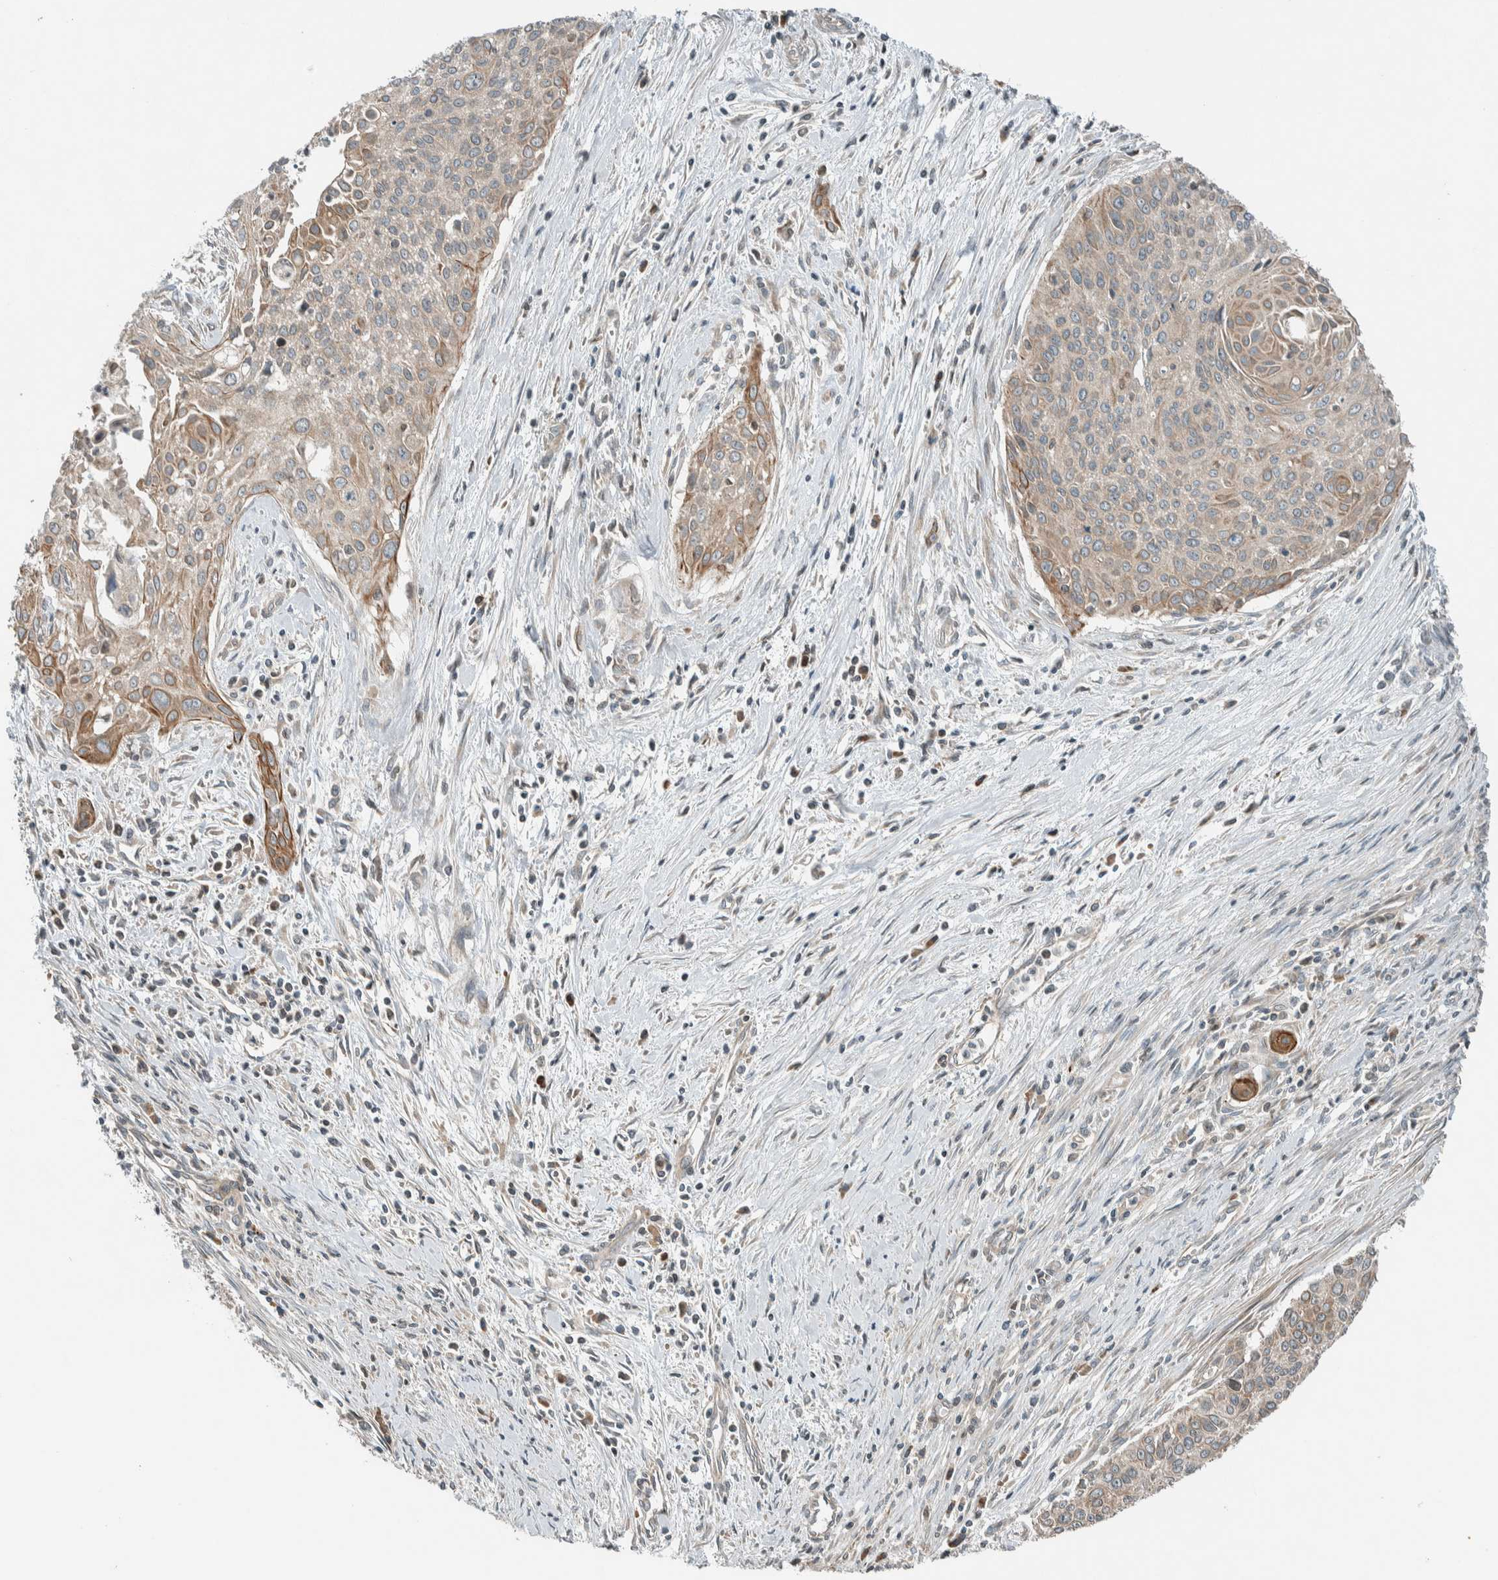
{"staining": {"intensity": "moderate", "quantity": "<25%", "location": "cytoplasmic/membranous"}, "tissue": "cervical cancer", "cell_type": "Tumor cells", "image_type": "cancer", "snomed": [{"axis": "morphology", "description": "Squamous cell carcinoma, NOS"}, {"axis": "topography", "description": "Cervix"}], "caption": "This micrograph demonstrates IHC staining of cervical squamous cell carcinoma, with low moderate cytoplasmic/membranous positivity in approximately <25% of tumor cells.", "gene": "SEL1L", "patient": {"sex": "female", "age": 55}}